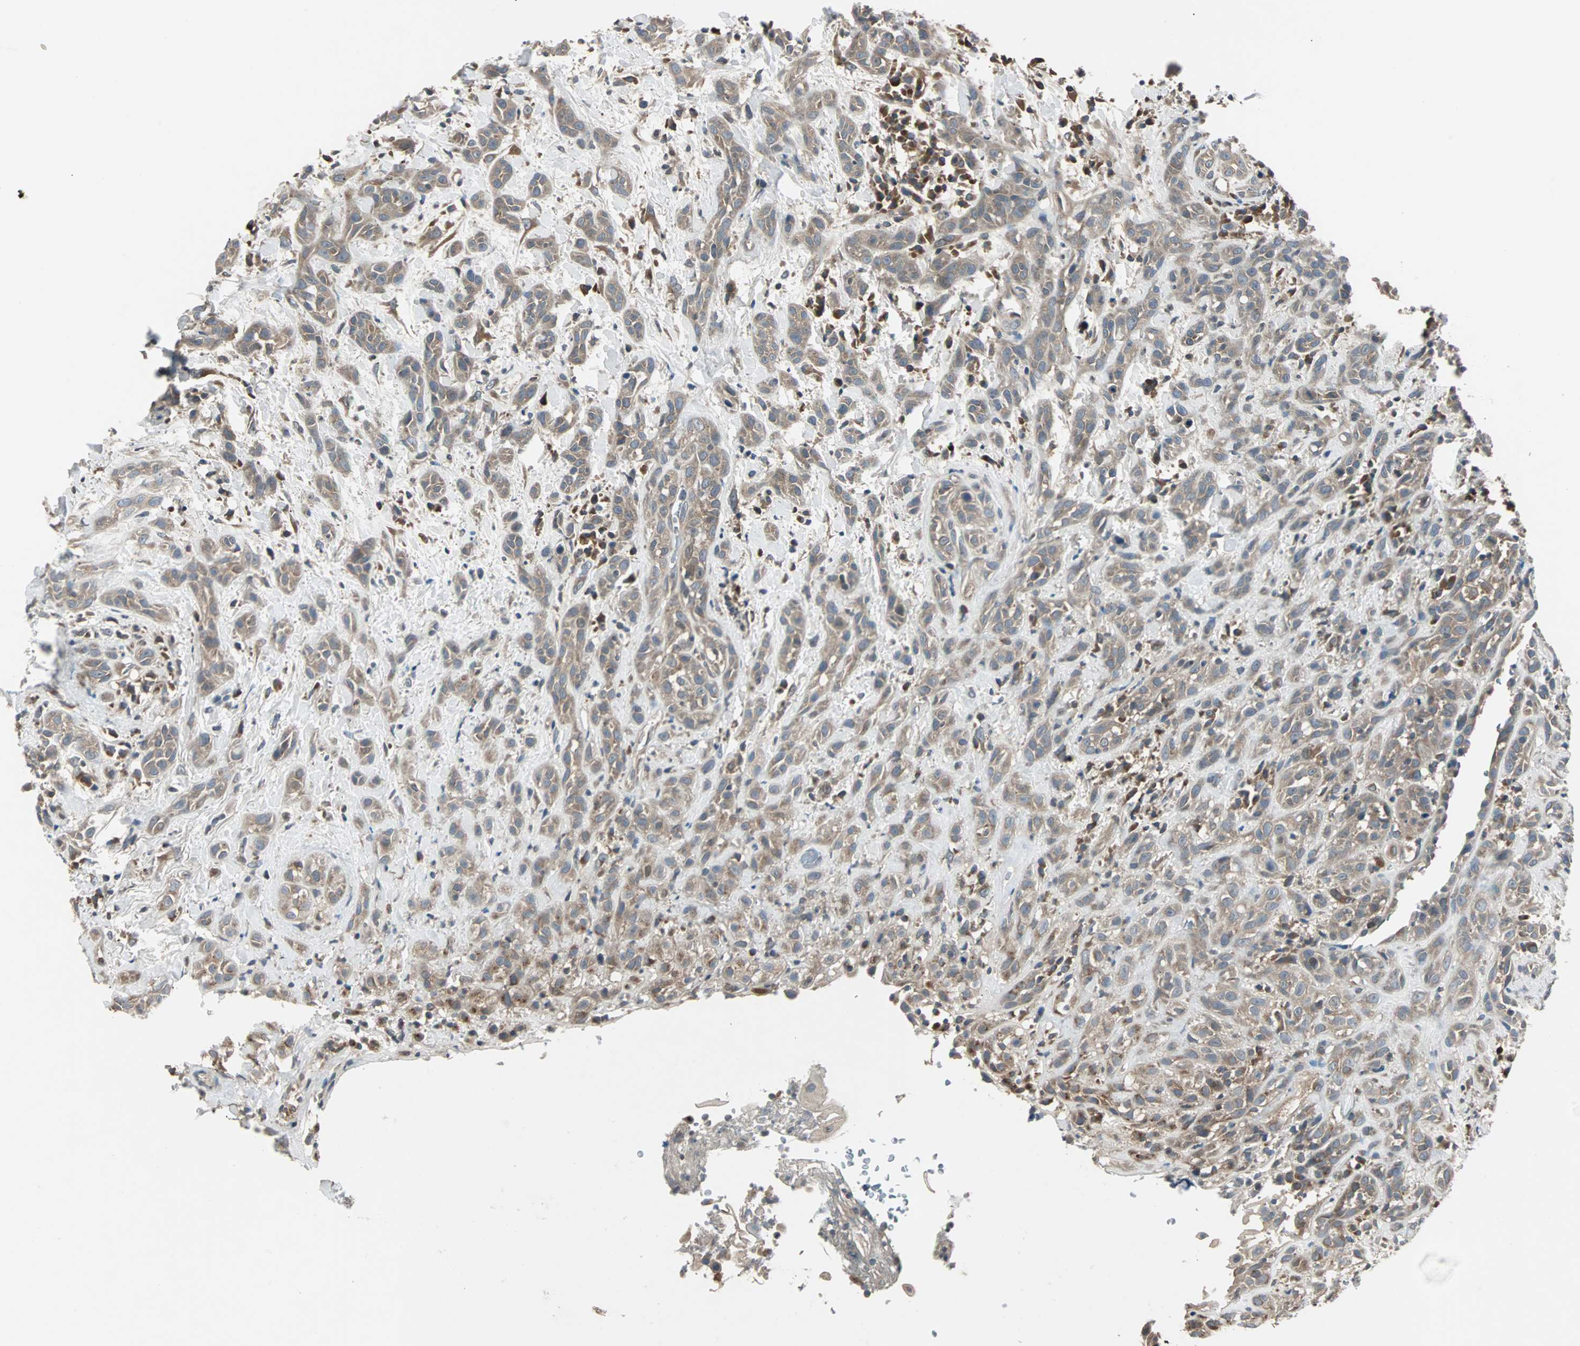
{"staining": {"intensity": "moderate", "quantity": ">75%", "location": "cytoplasmic/membranous"}, "tissue": "head and neck cancer", "cell_type": "Tumor cells", "image_type": "cancer", "snomed": [{"axis": "morphology", "description": "Squamous cell carcinoma, NOS"}, {"axis": "topography", "description": "Head-Neck"}], "caption": "DAB (3,3'-diaminobenzidine) immunohistochemical staining of squamous cell carcinoma (head and neck) displays moderate cytoplasmic/membranous protein positivity in approximately >75% of tumor cells.", "gene": "ARF1", "patient": {"sex": "male", "age": 62}}